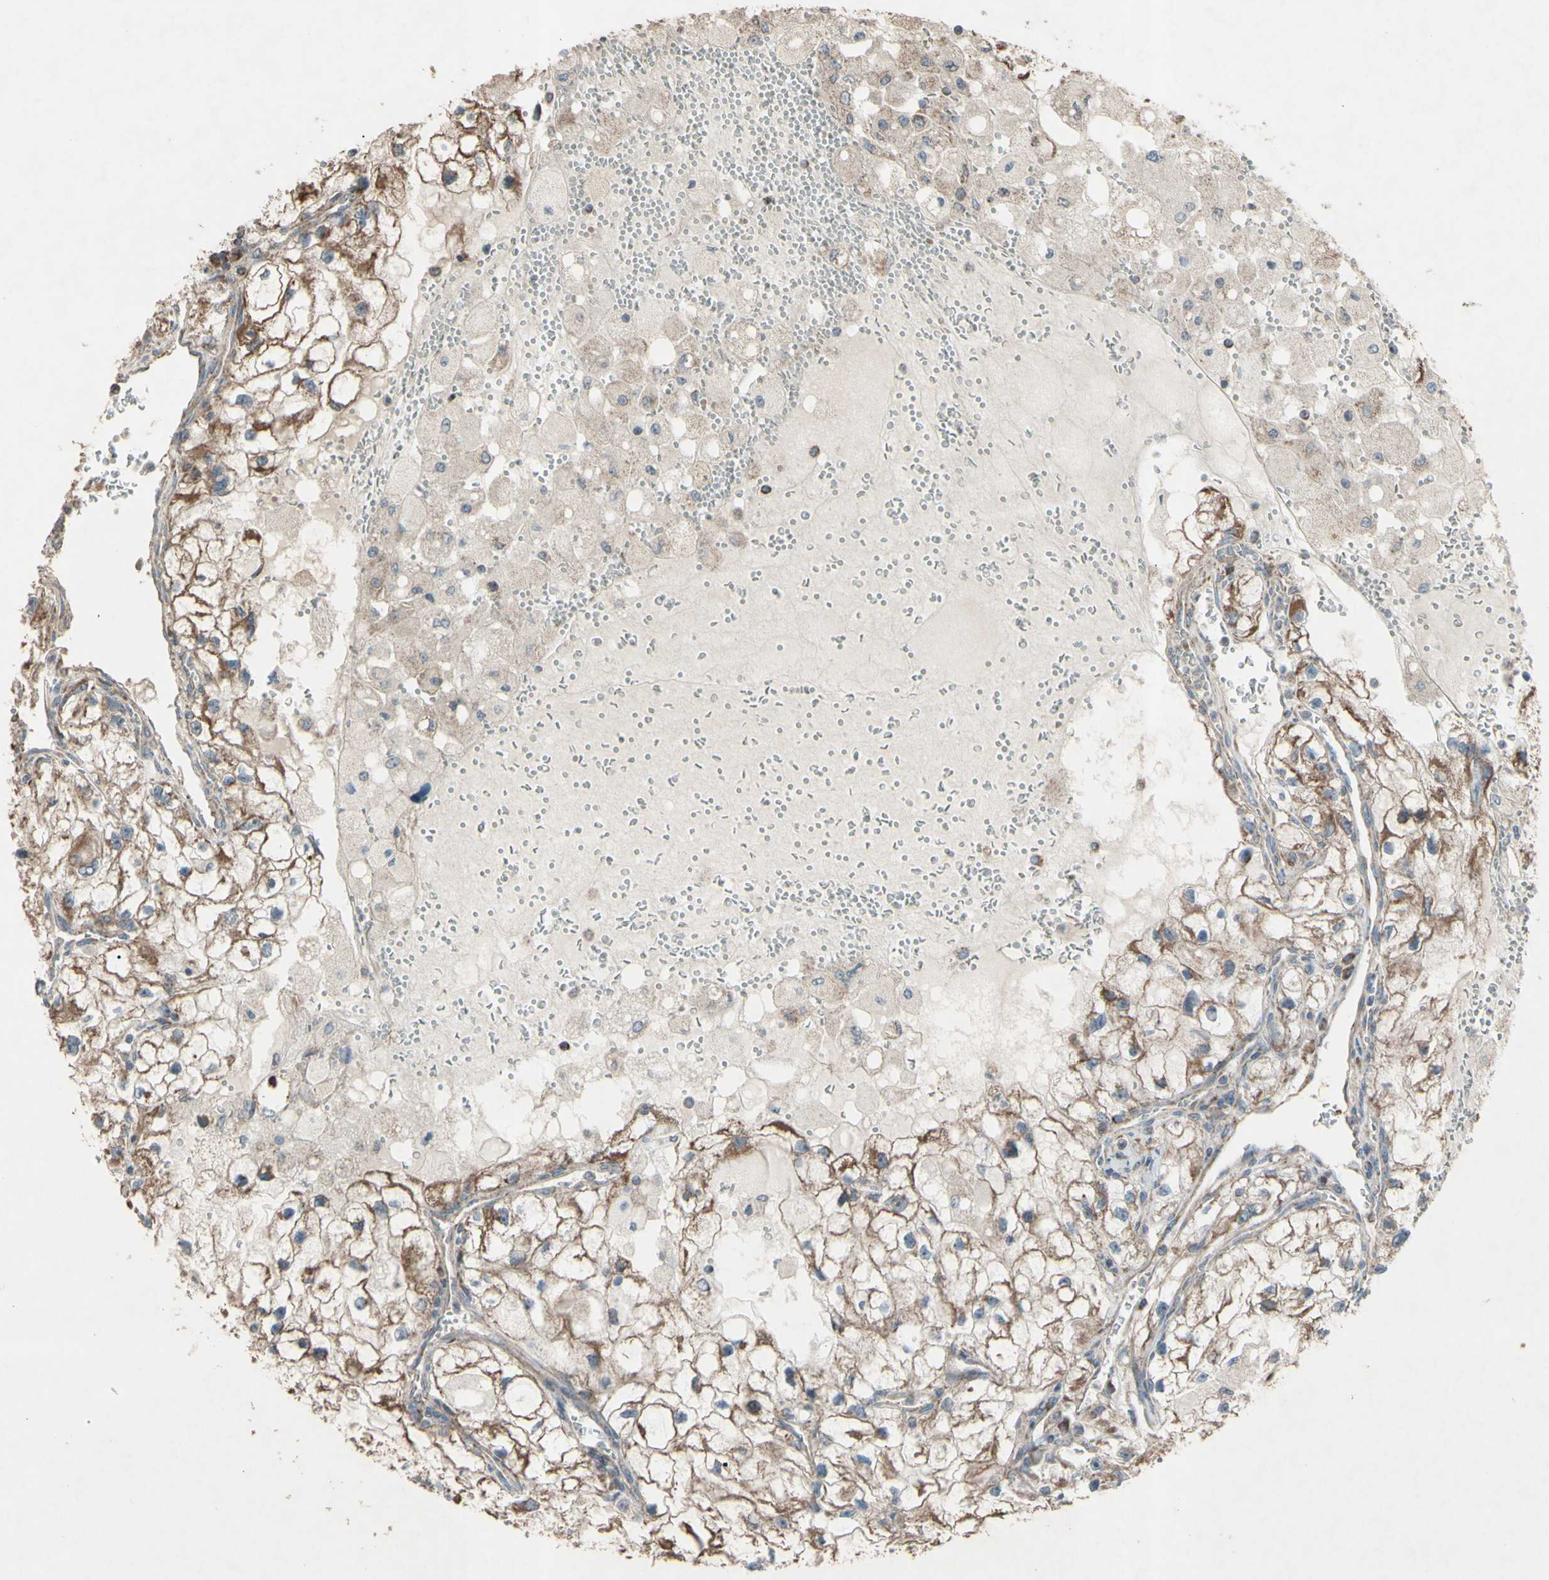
{"staining": {"intensity": "moderate", "quantity": ">75%", "location": "cytoplasmic/membranous"}, "tissue": "renal cancer", "cell_type": "Tumor cells", "image_type": "cancer", "snomed": [{"axis": "morphology", "description": "Adenocarcinoma, NOS"}, {"axis": "topography", "description": "Kidney"}], "caption": "Renal adenocarcinoma tissue reveals moderate cytoplasmic/membranous positivity in about >75% of tumor cells", "gene": "ACOT8", "patient": {"sex": "female", "age": 70}}